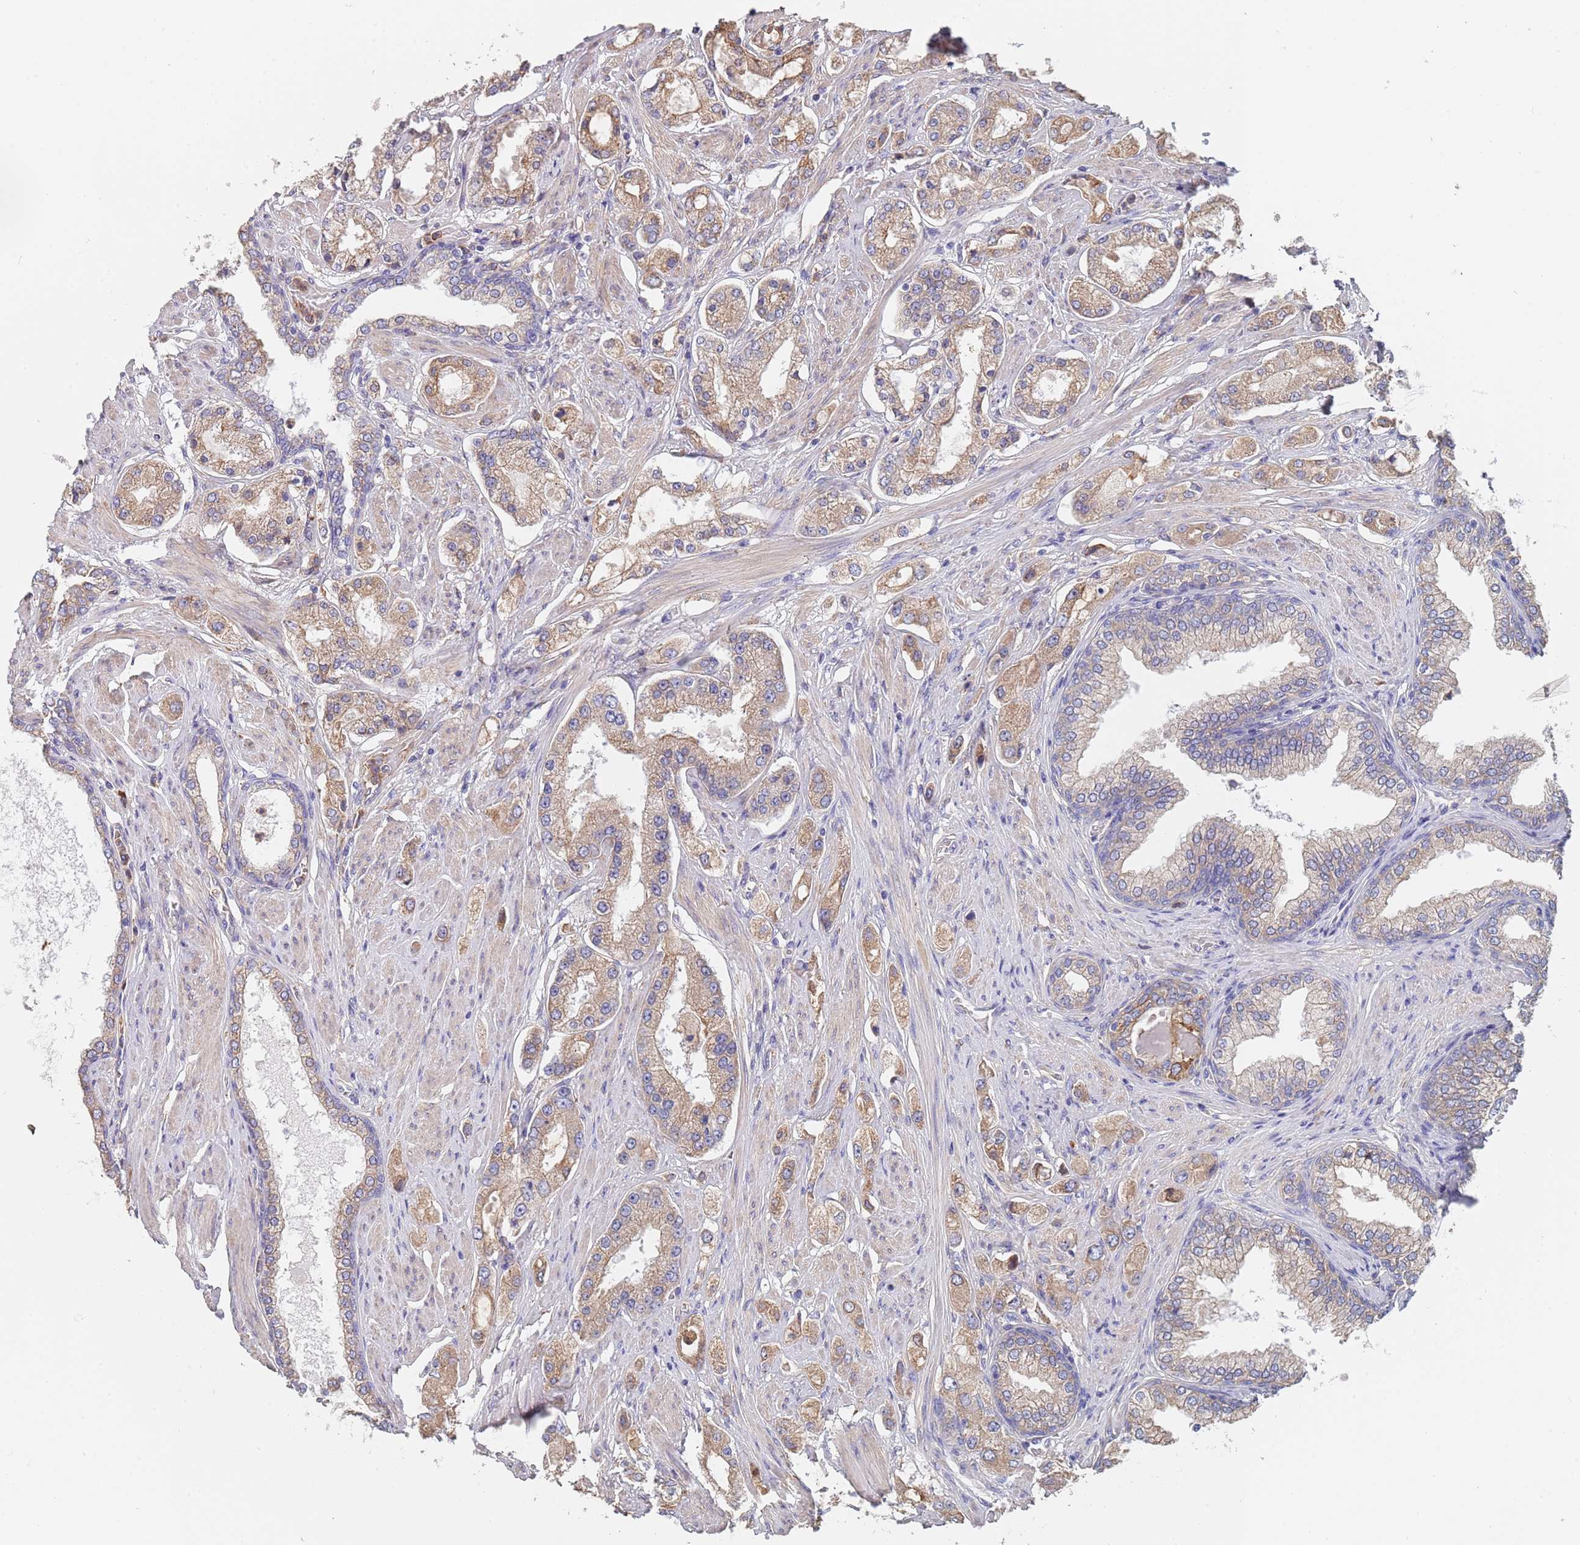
{"staining": {"intensity": "moderate", "quantity": "25%-75%", "location": "cytoplasmic/membranous"}, "tissue": "prostate cancer", "cell_type": "Tumor cells", "image_type": "cancer", "snomed": [{"axis": "morphology", "description": "Adenocarcinoma, High grade"}, {"axis": "topography", "description": "Prostate"}], "caption": "Human prostate cancer (adenocarcinoma (high-grade)) stained with a protein marker demonstrates moderate staining in tumor cells.", "gene": "DCUN1D3", "patient": {"sex": "male", "age": 68}}